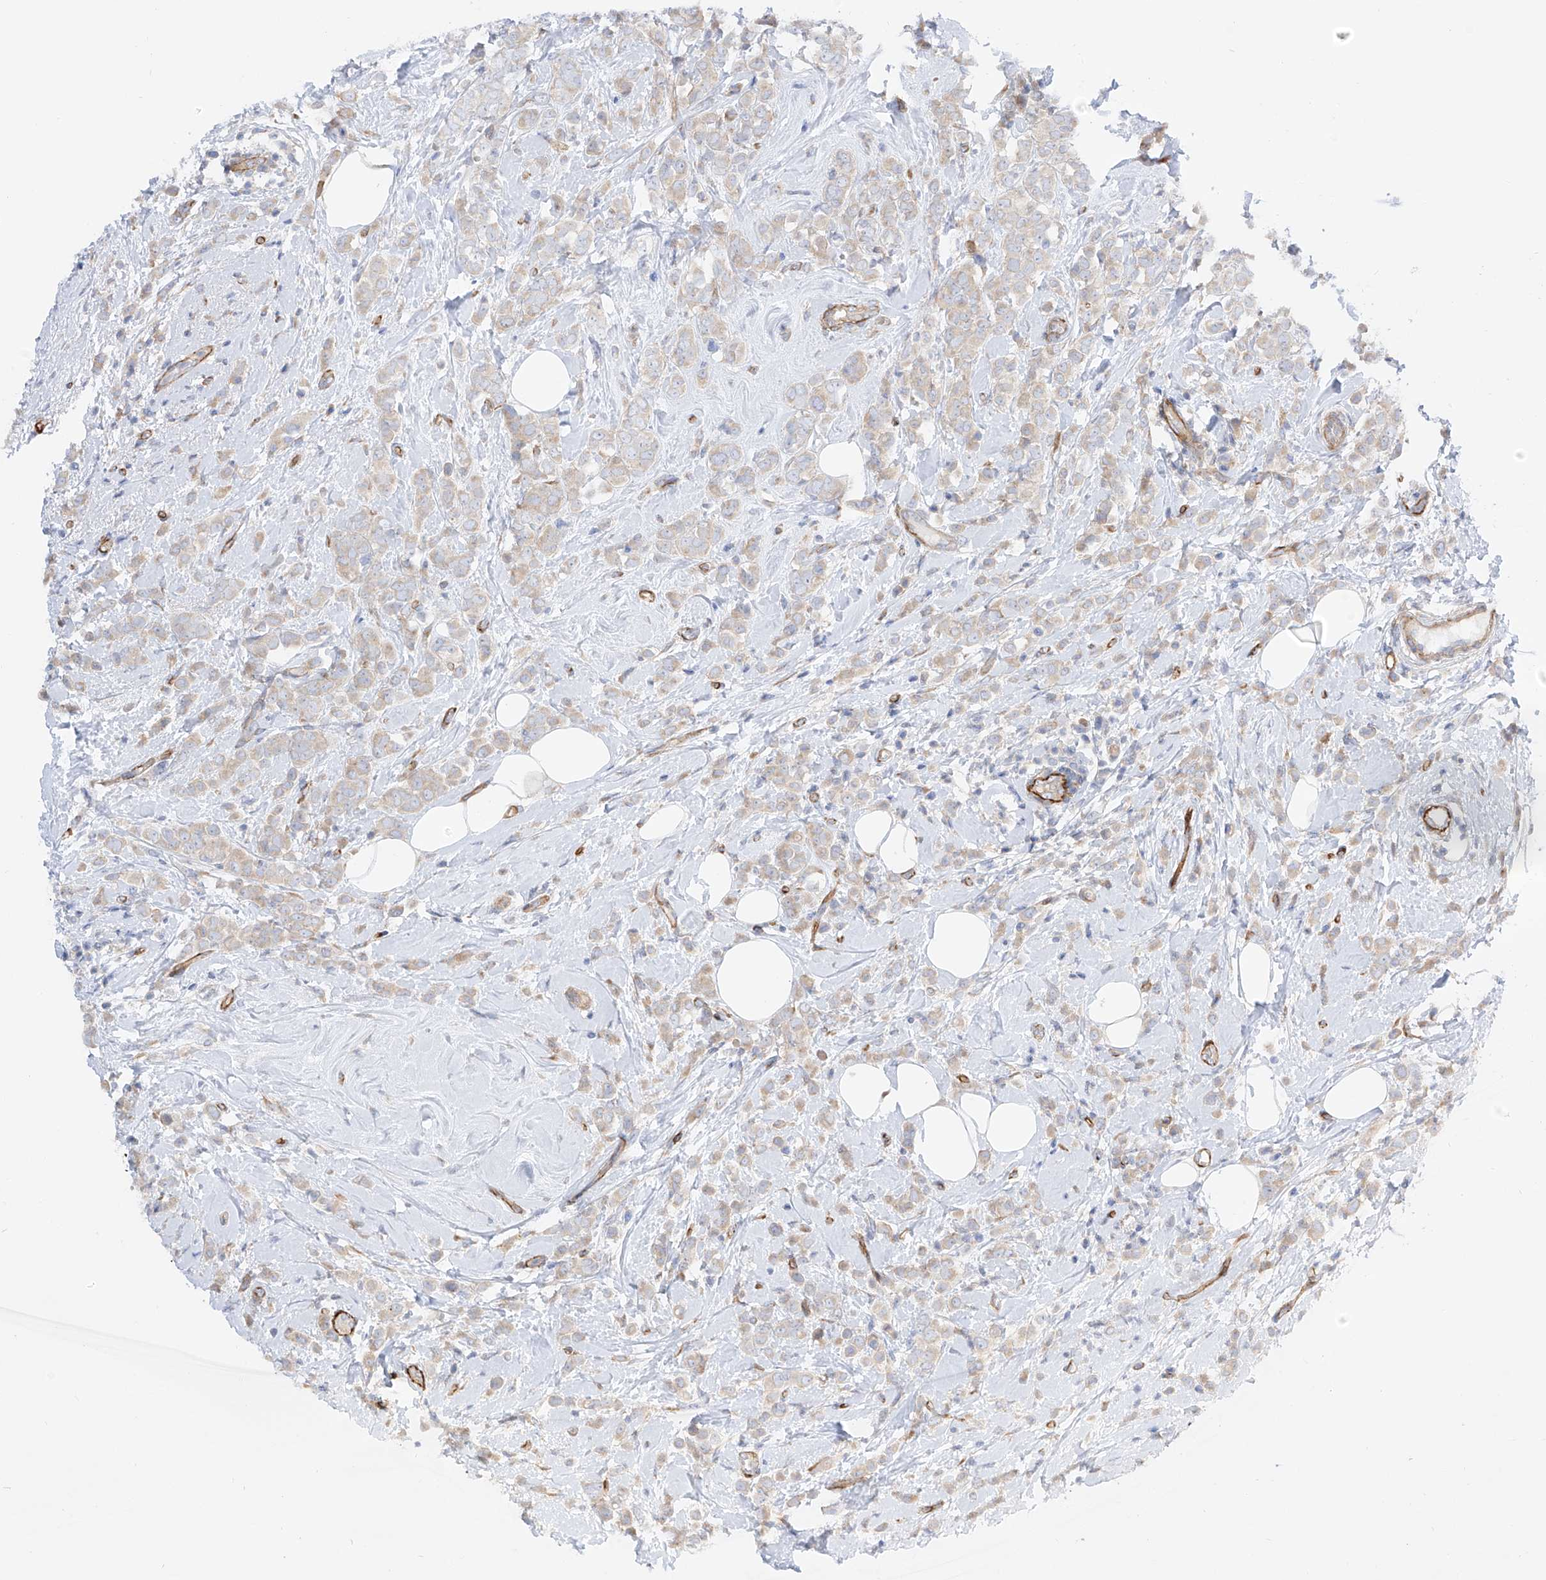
{"staining": {"intensity": "weak", "quantity": "<25%", "location": "cytoplasmic/membranous"}, "tissue": "breast cancer", "cell_type": "Tumor cells", "image_type": "cancer", "snomed": [{"axis": "morphology", "description": "Lobular carcinoma"}, {"axis": "topography", "description": "Breast"}], "caption": "IHC micrograph of neoplastic tissue: breast cancer stained with DAB reveals no significant protein positivity in tumor cells.", "gene": "LCA5", "patient": {"sex": "female", "age": 47}}